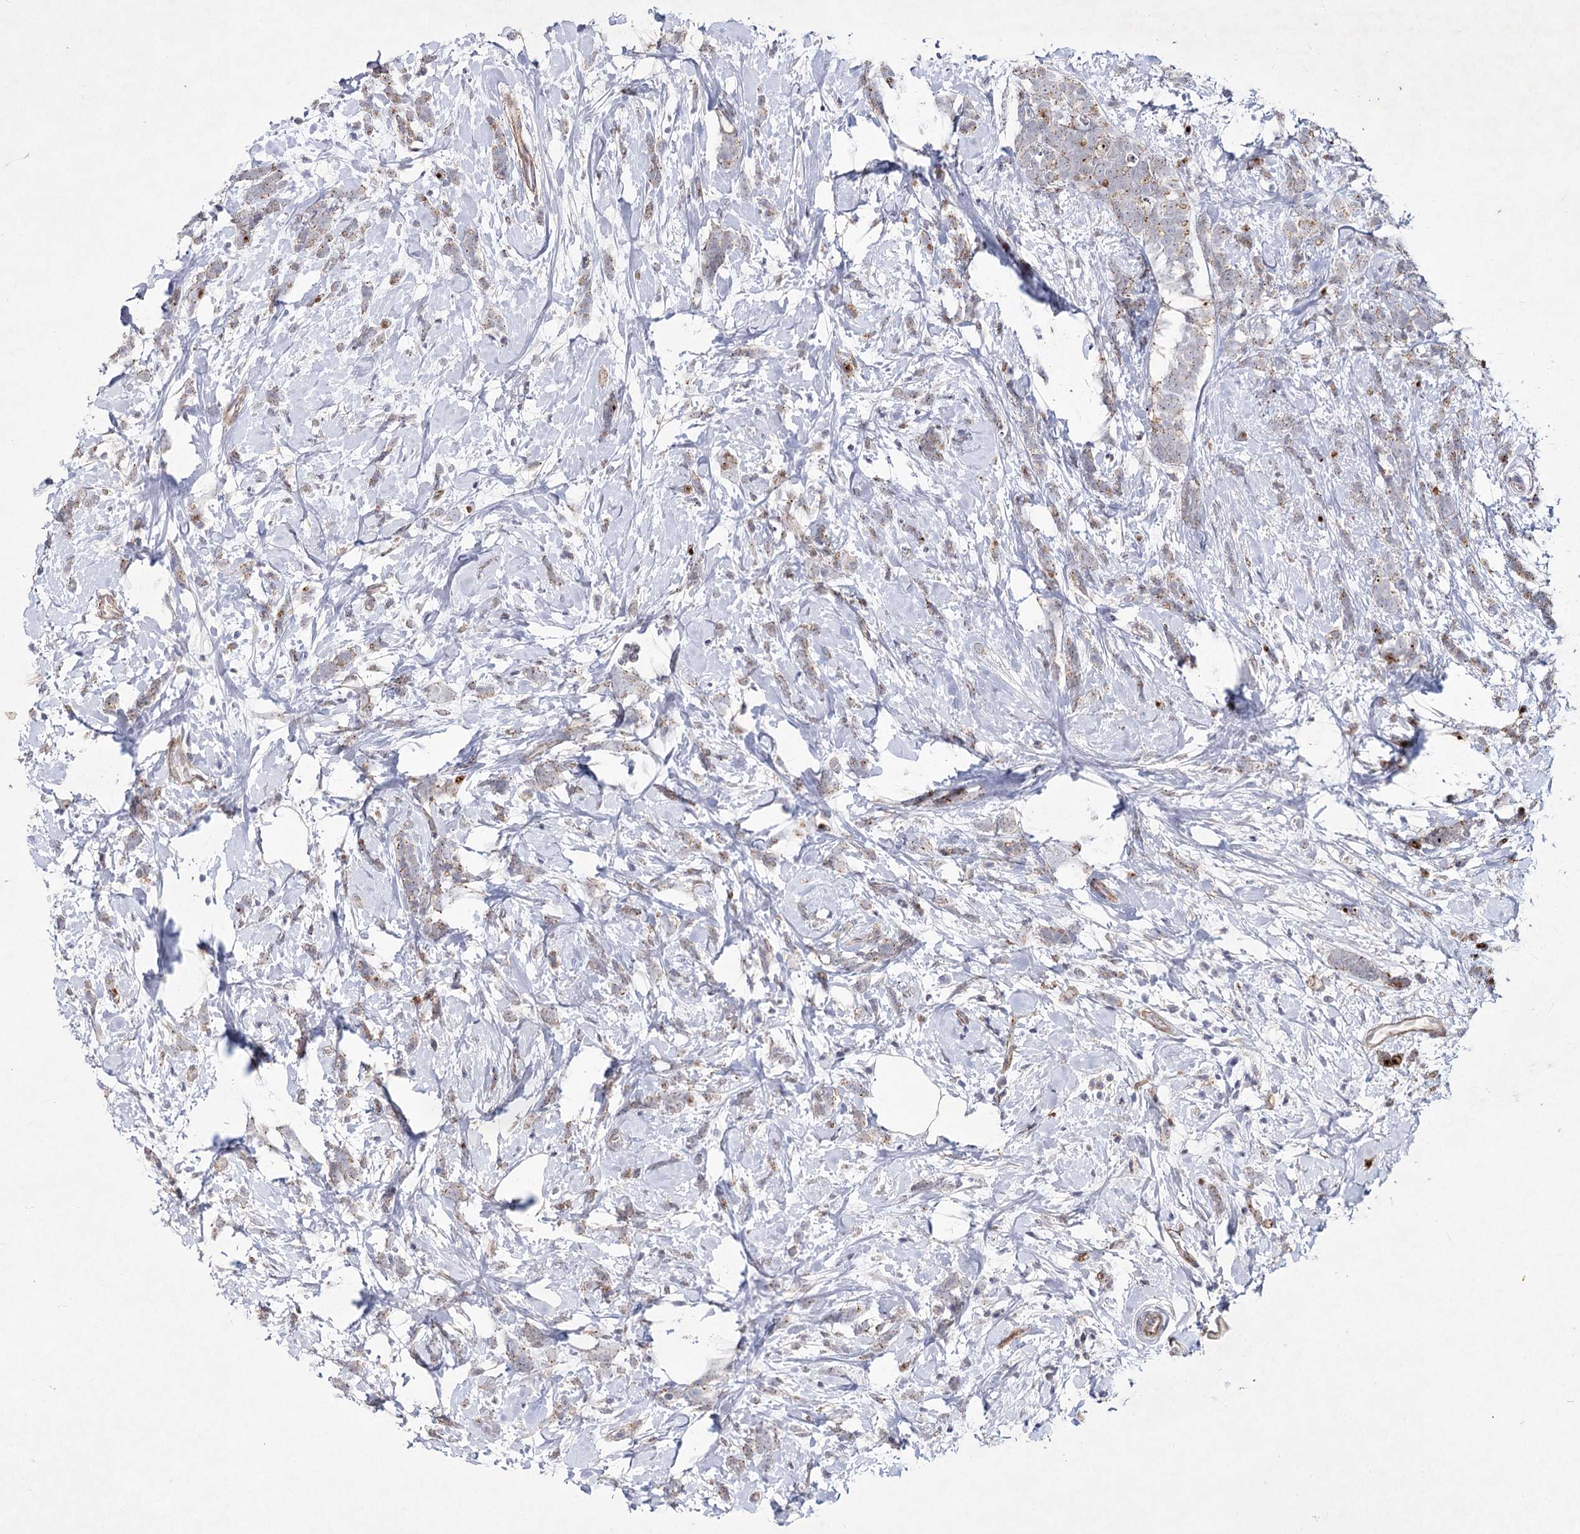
{"staining": {"intensity": "moderate", "quantity": "25%-75%", "location": "cytoplasmic/membranous"}, "tissue": "breast cancer", "cell_type": "Tumor cells", "image_type": "cancer", "snomed": [{"axis": "morphology", "description": "Lobular carcinoma"}, {"axis": "topography", "description": "Breast"}], "caption": "About 25%-75% of tumor cells in breast cancer show moderate cytoplasmic/membranous protein expression as visualized by brown immunohistochemical staining.", "gene": "ATL2", "patient": {"sex": "female", "age": 58}}